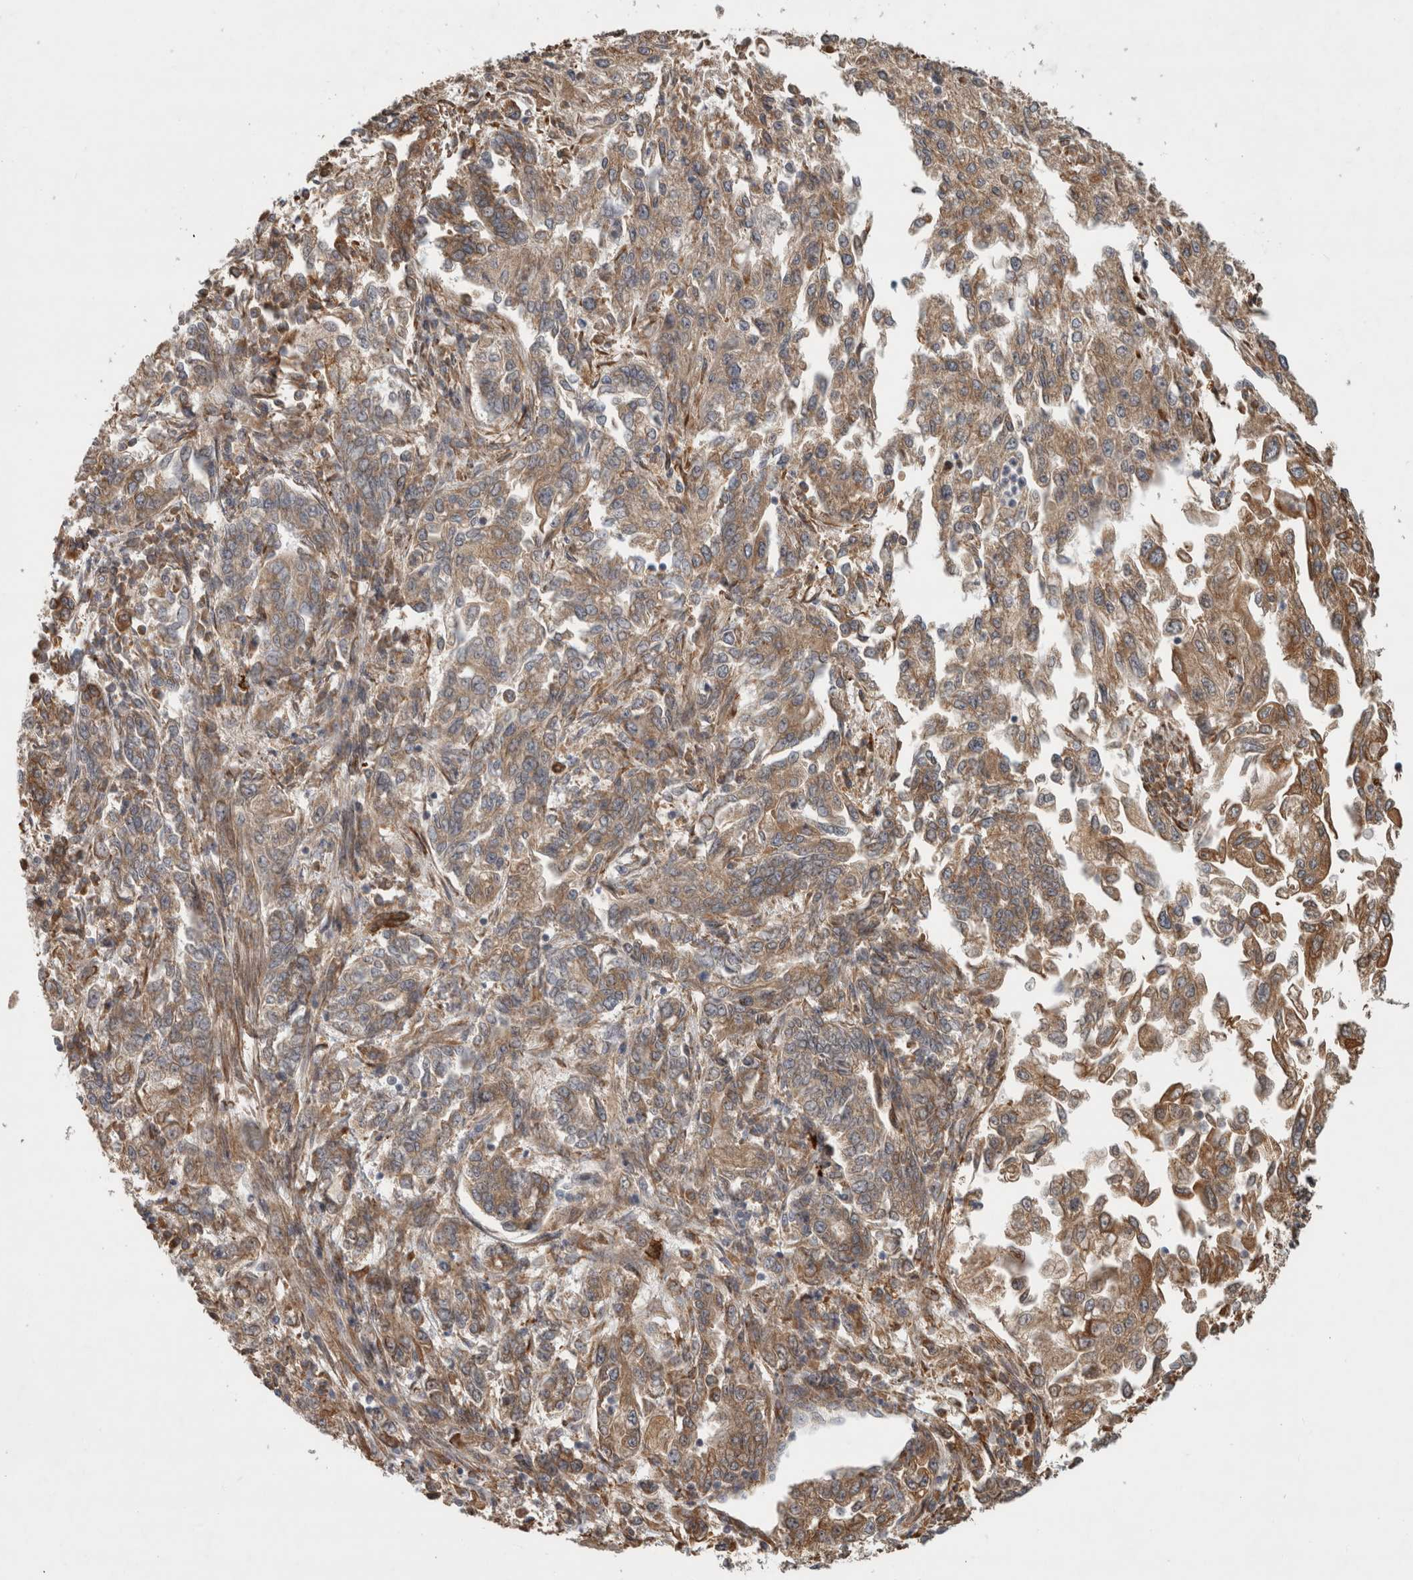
{"staining": {"intensity": "weak", "quantity": ">75%", "location": "cytoplasmic/membranous"}, "tissue": "endometrial cancer", "cell_type": "Tumor cells", "image_type": "cancer", "snomed": [{"axis": "morphology", "description": "Adenocarcinoma, NOS"}, {"axis": "topography", "description": "Endometrium"}], "caption": "Human adenocarcinoma (endometrial) stained with a brown dye displays weak cytoplasmic/membranous positive staining in approximately >75% of tumor cells.", "gene": "TUBD1", "patient": {"sex": "female", "age": 49}}